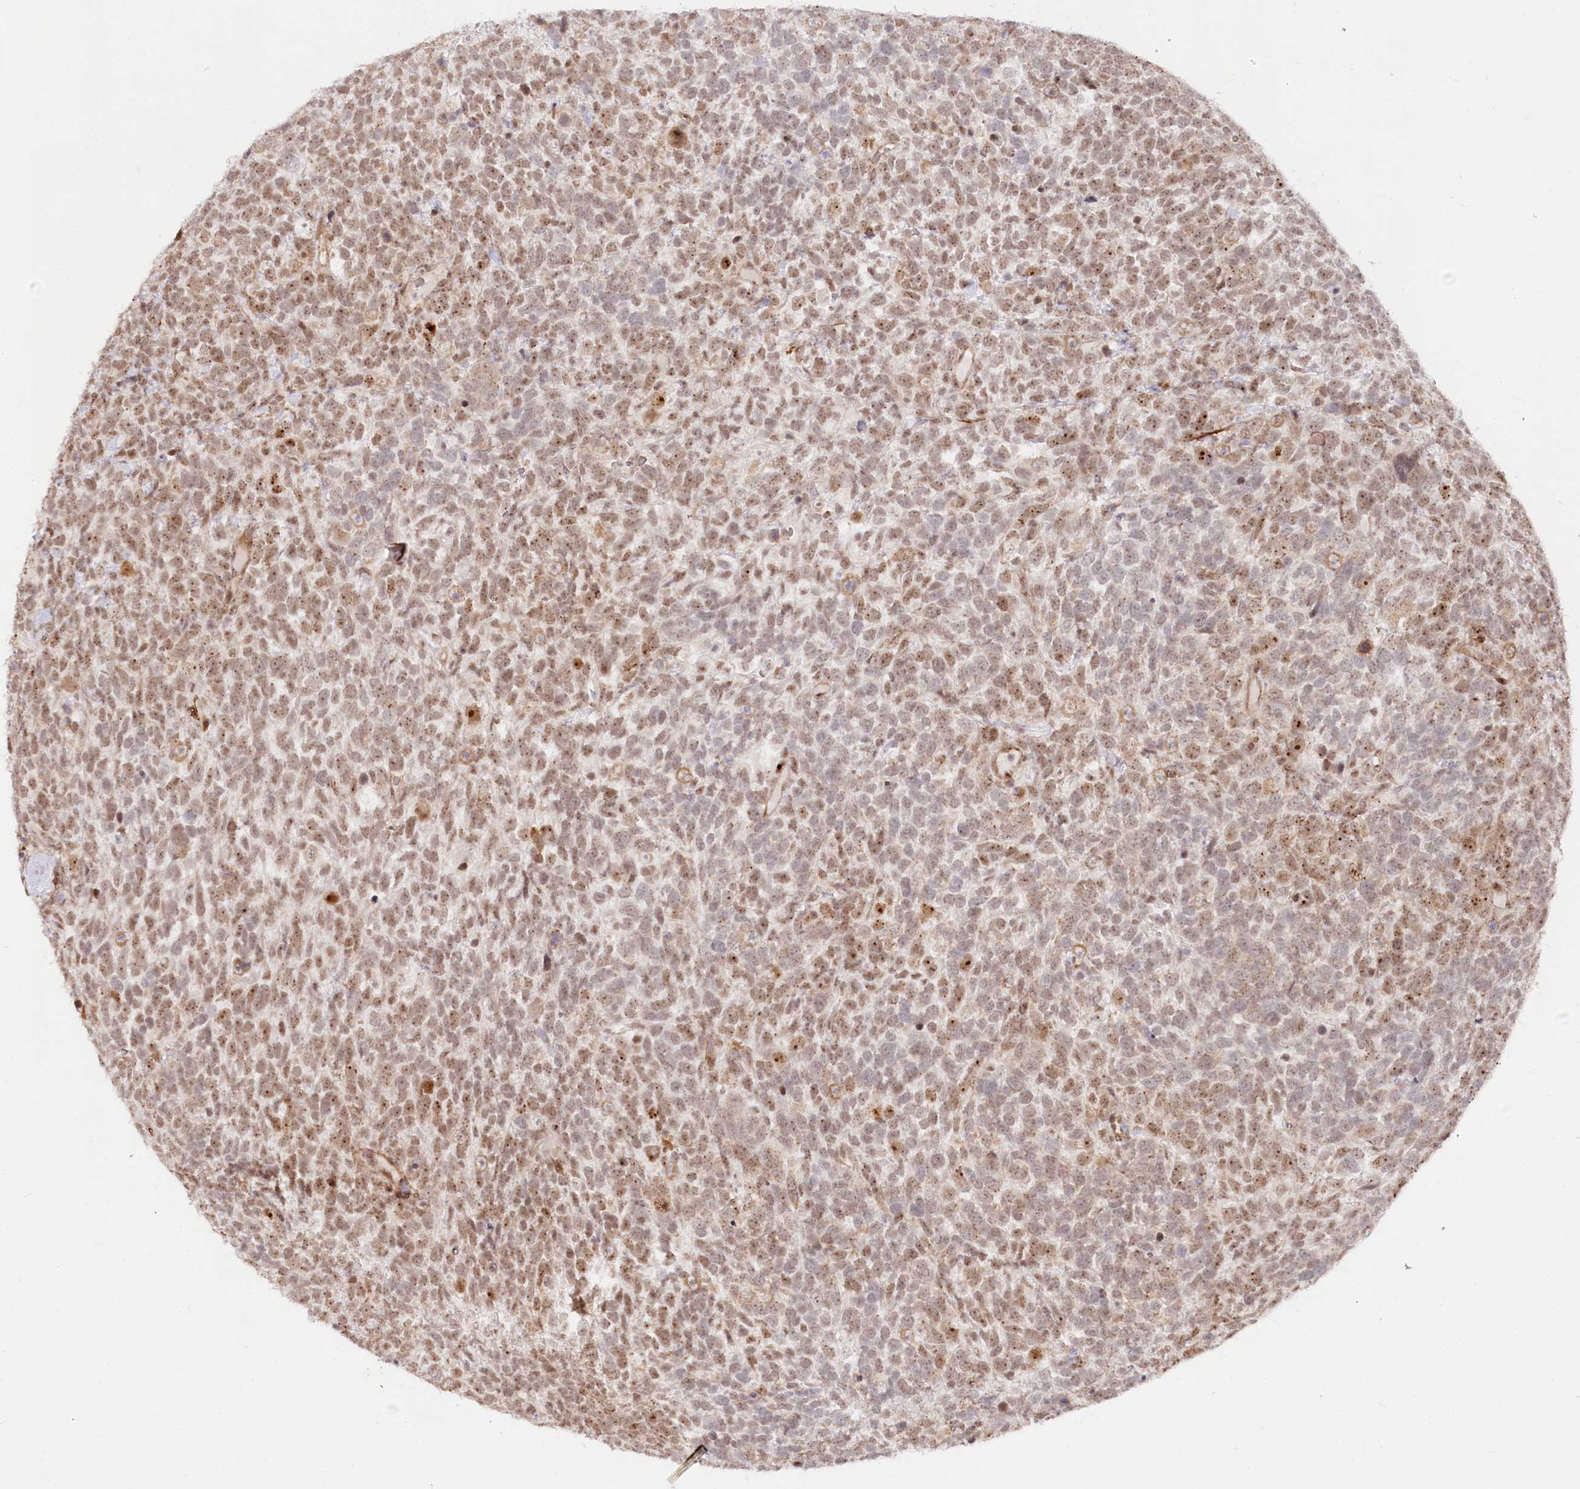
{"staining": {"intensity": "moderate", "quantity": ">75%", "location": "nuclear"}, "tissue": "urothelial cancer", "cell_type": "Tumor cells", "image_type": "cancer", "snomed": [{"axis": "morphology", "description": "Urothelial carcinoma, High grade"}, {"axis": "topography", "description": "Urinary bladder"}], "caption": "IHC histopathology image of high-grade urothelial carcinoma stained for a protein (brown), which displays medium levels of moderate nuclear expression in approximately >75% of tumor cells.", "gene": "GNL3L", "patient": {"sex": "female", "age": 82}}